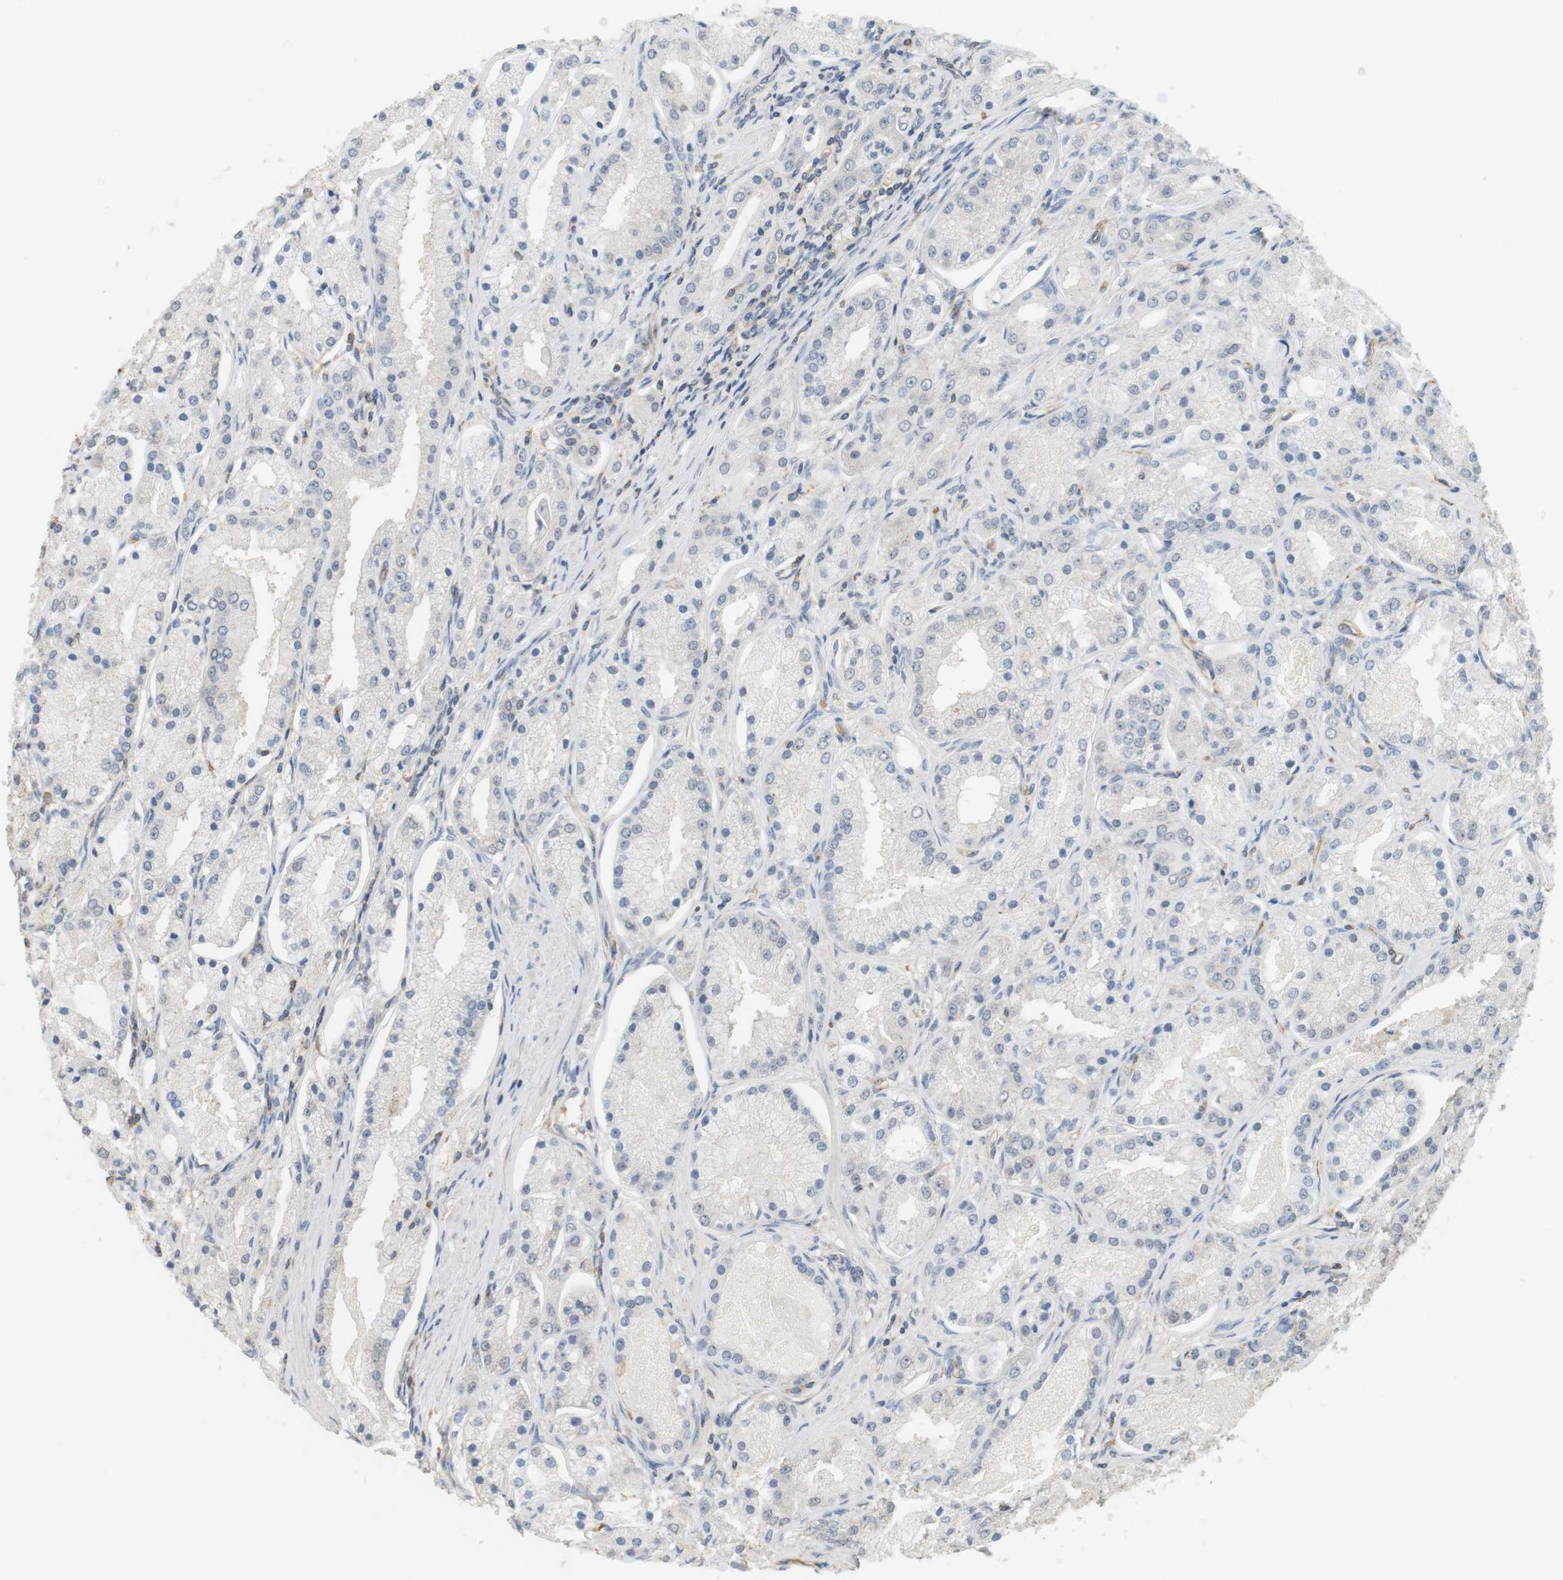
{"staining": {"intensity": "negative", "quantity": "none", "location": "none"}, "tissue": "prostate cancer", "cell_type": "Tumor cells", "image_type": "cancer", "snomed": [{"axis": "morphology", "description": "Adenocarcinoma, High grade"}, {"axis": "topography", "description": "Prostate"}], "caption": "Prostate cancer (adenocarcinoma (high-grade)) stained for a protein using IHC exhibits no expression tumor cells.", "gene": "OSR1", "patient": {"sex": "male", "age": 66}}